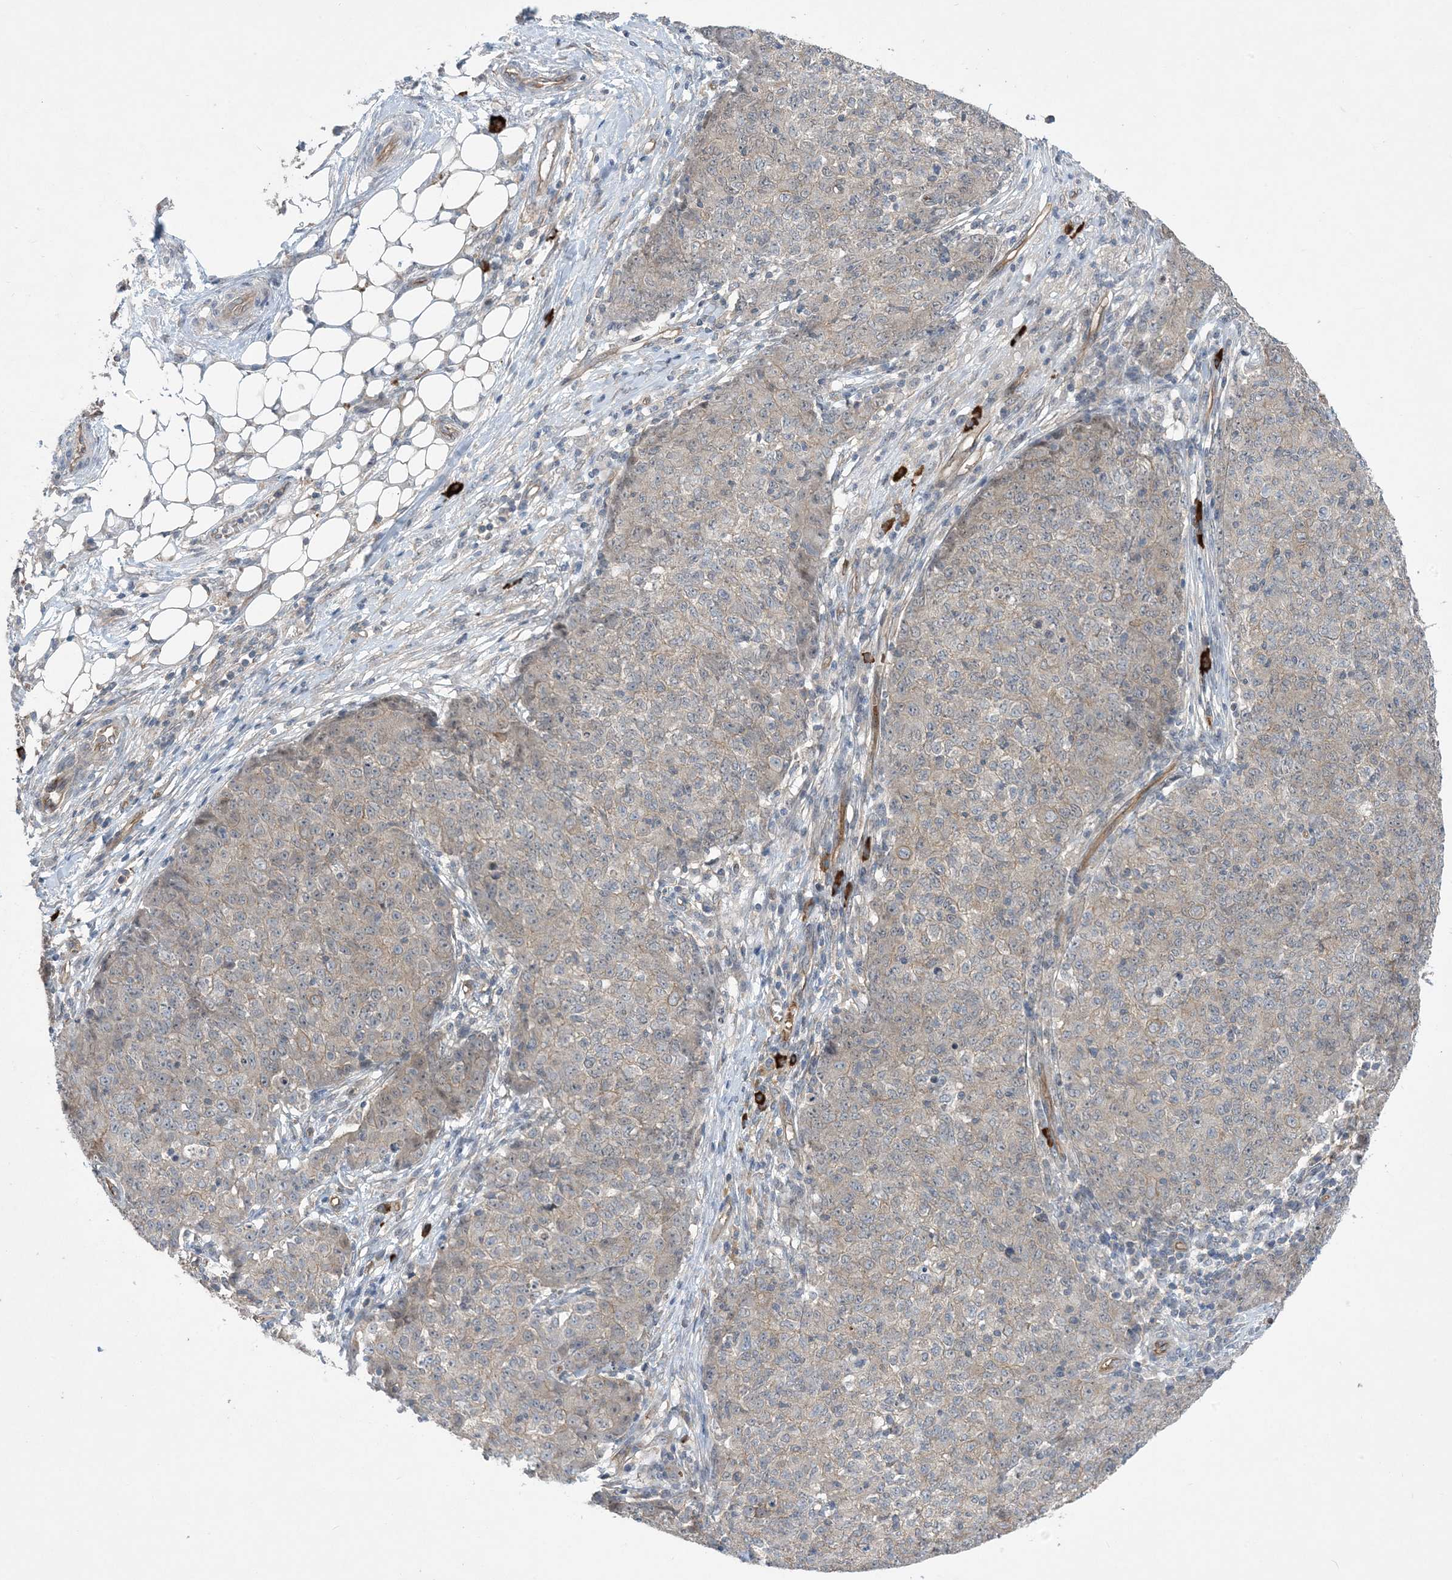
{"staining": {"intensity": "negative", "quantity": "none", "location": "none"}, "tissue": "ovarian cancer", "cell_type": "Tumor cells", "image_type": "cancer", "snomed": [{"axis": "morphology", "description": "Carcinoma, endometroid"}, {"axis": "topography", "description": "Ovary"}], "caption": "Tumor cells are negative for protein expression in human endometroid carcinoma (ovarian).", "gene": "AOC1", "patient": {"sex": "female", "age": 42}}